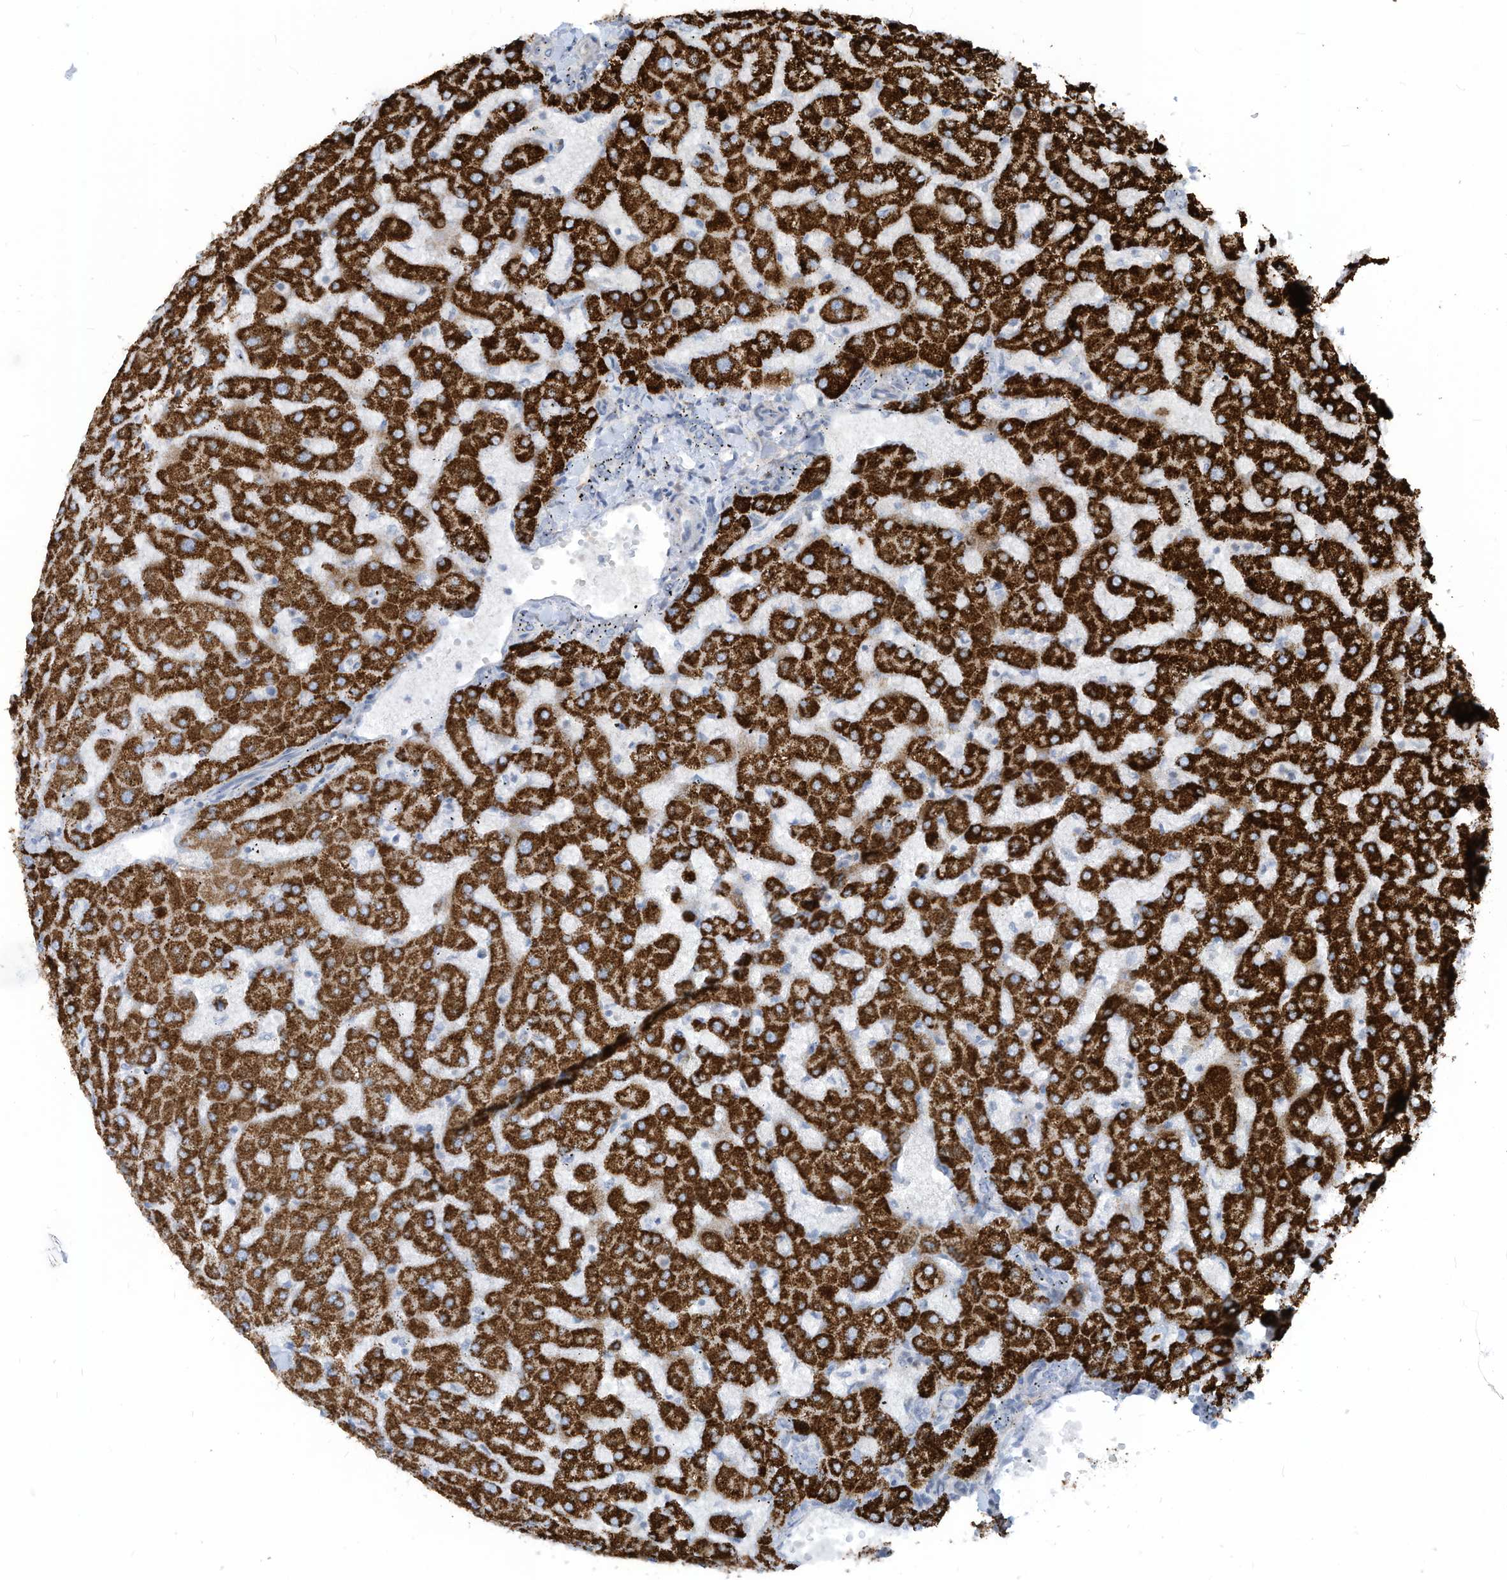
{"staining": {"intensity": "negative", "quantity": "none", "location": "none"}, "tissue": "liver", "cell_type": "Cholangiocytes", "image_type": "normal", "snomed": [{"axis": "morphology", "description": "Normal tissue, NOS"}, {"axis": "topography", "description": "Liver"}], "caption": "Histopathology image shows no significant protein staining in cholangiocytes of normal liver.", "gene": "GPATCH3", "patient": {"sex": "female", "age": 63}}